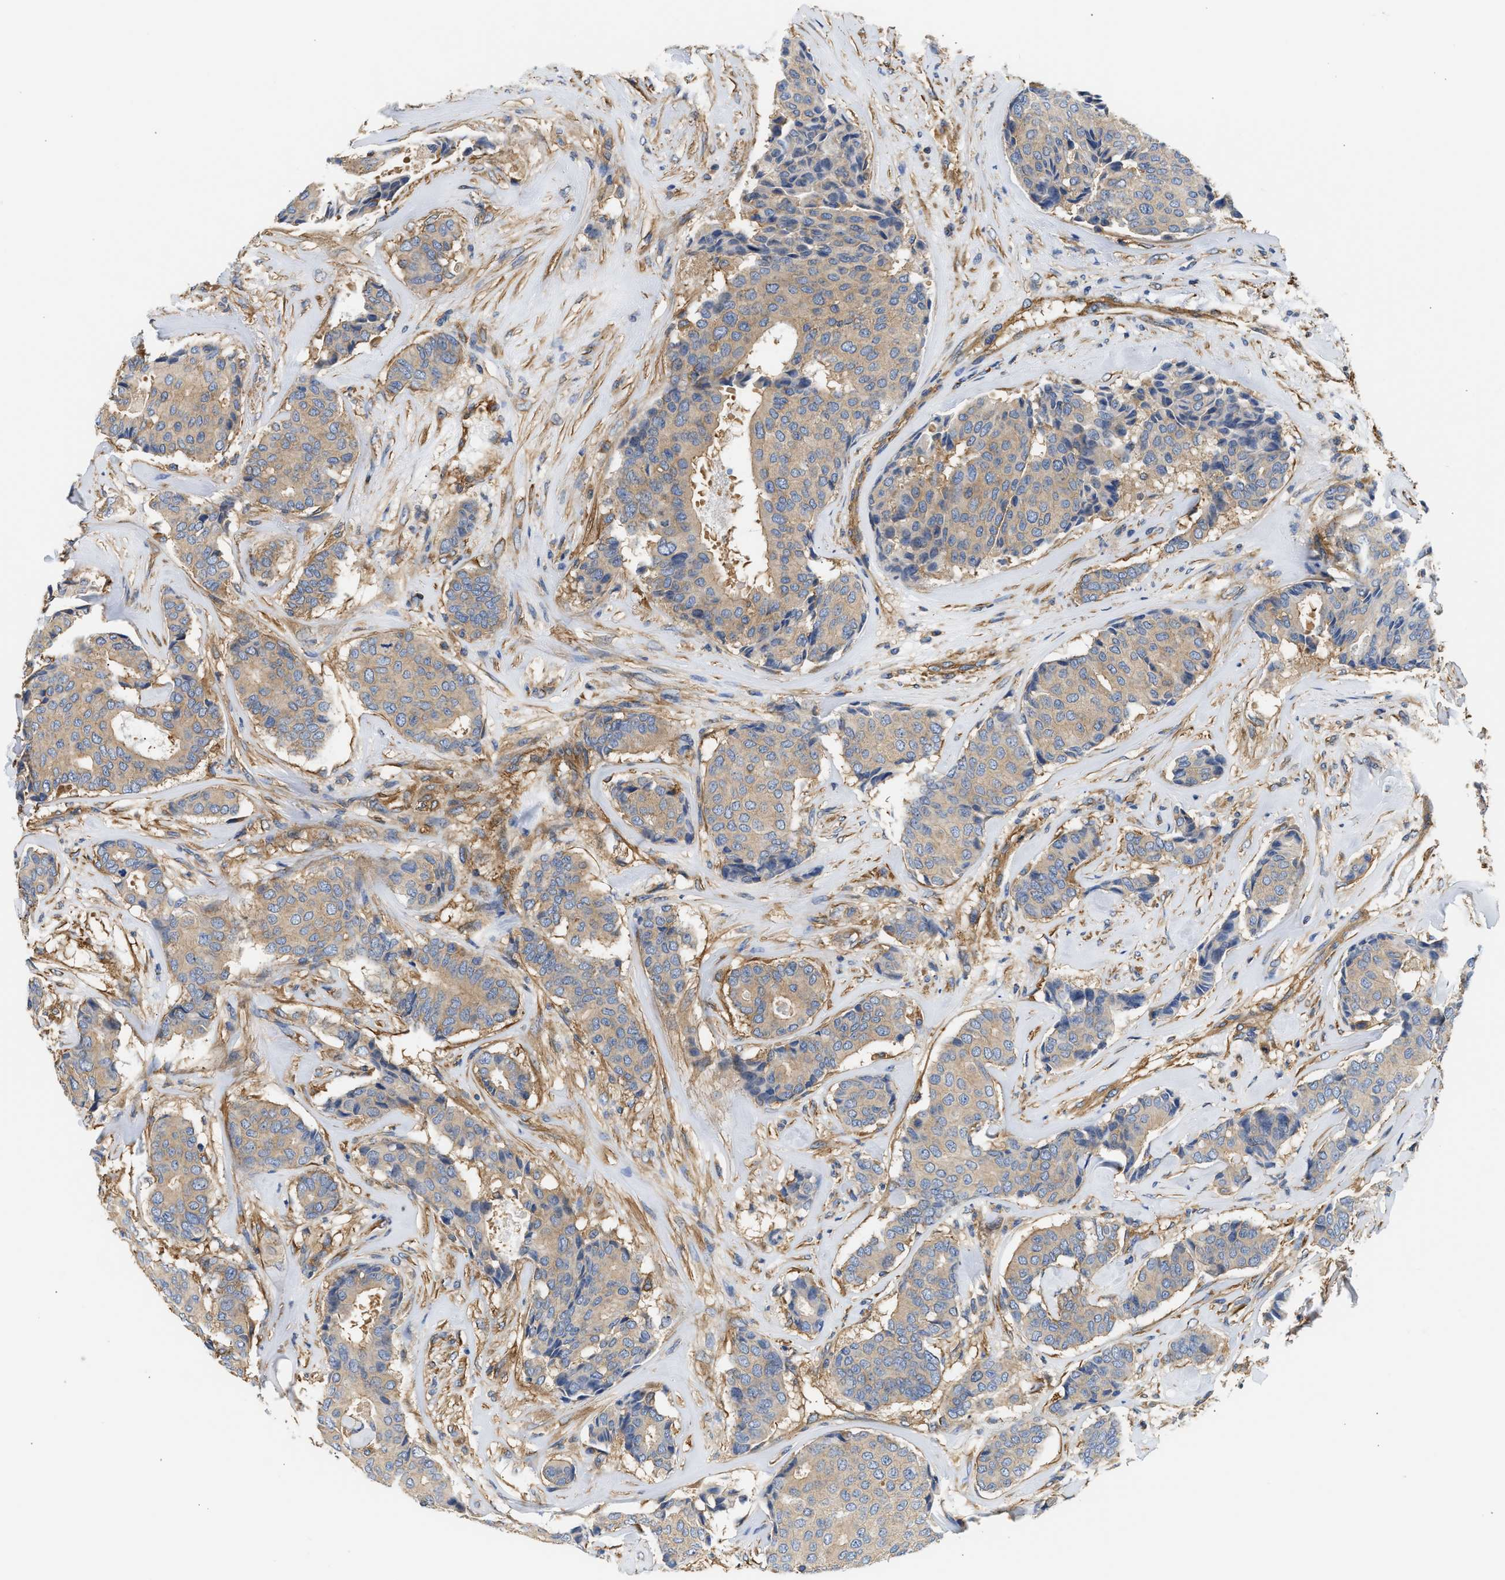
{"staining": {"intensity": "weak", "quantity": "25%-75%", "location": "cytoplasmic/membranous"}, "tissue": "breast cancer", "cell_type": "Tumor cells", "image_type": "cancer", "snomed": [{"axis": "morphology", "description": "Duct carcinoma"}, {"axis": "topography", "description": "Breast"}], "caption": "Immunohistochemical staining of human breast cancer exhibits weak cytoplasmic/membranous protein expression in approximately 25%-75% of tumor cells.", "gene": "SAMD9L", "patient": {"sex": "female", "age": 75}}